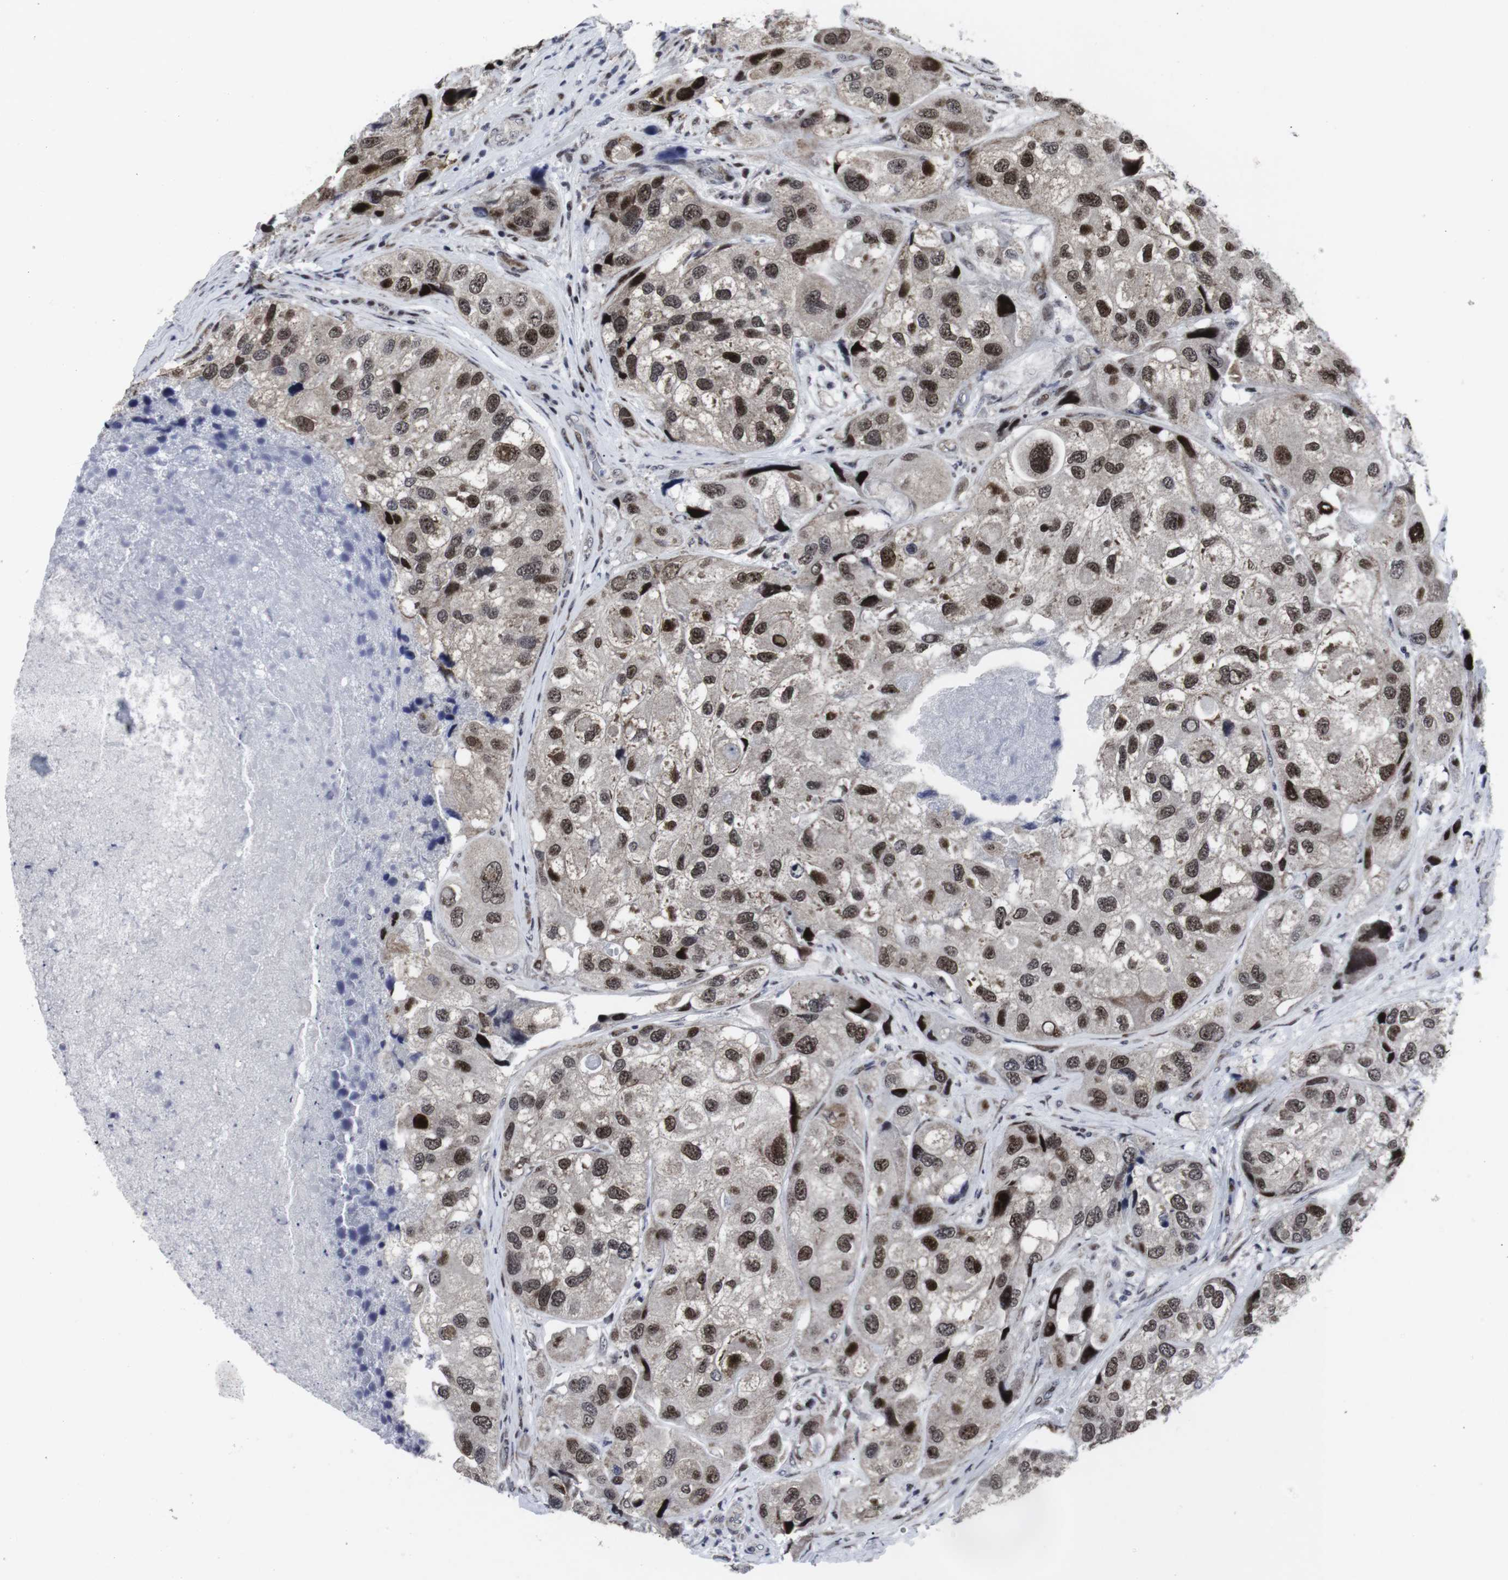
{"staining": {"intensity": "strong", "quantity": ">75%", "location": "nuclear"}, "tissue": "urothelial cancer", "cell_type": "Tumor cells", "image_type": "cancer", "snomed": [{"axis": "morphology", "description": "Urothelial carcinoma, High grade"}, {"axis": "topography", "description": "Urinary bladder"}], "caption": "Immunohistochemistry (IHC) of human urothelial cancer demonstrates high levels of strong nuclear expression in about >75% of tumor cells. Using DAB (3,3'-diaminobenzidine) (brown) and hematoxylin (blue) stains, captured at high magnification using brightfield microscopy.", "gene": "MLH1", "patient": {"sex": "female", "age": 64}}